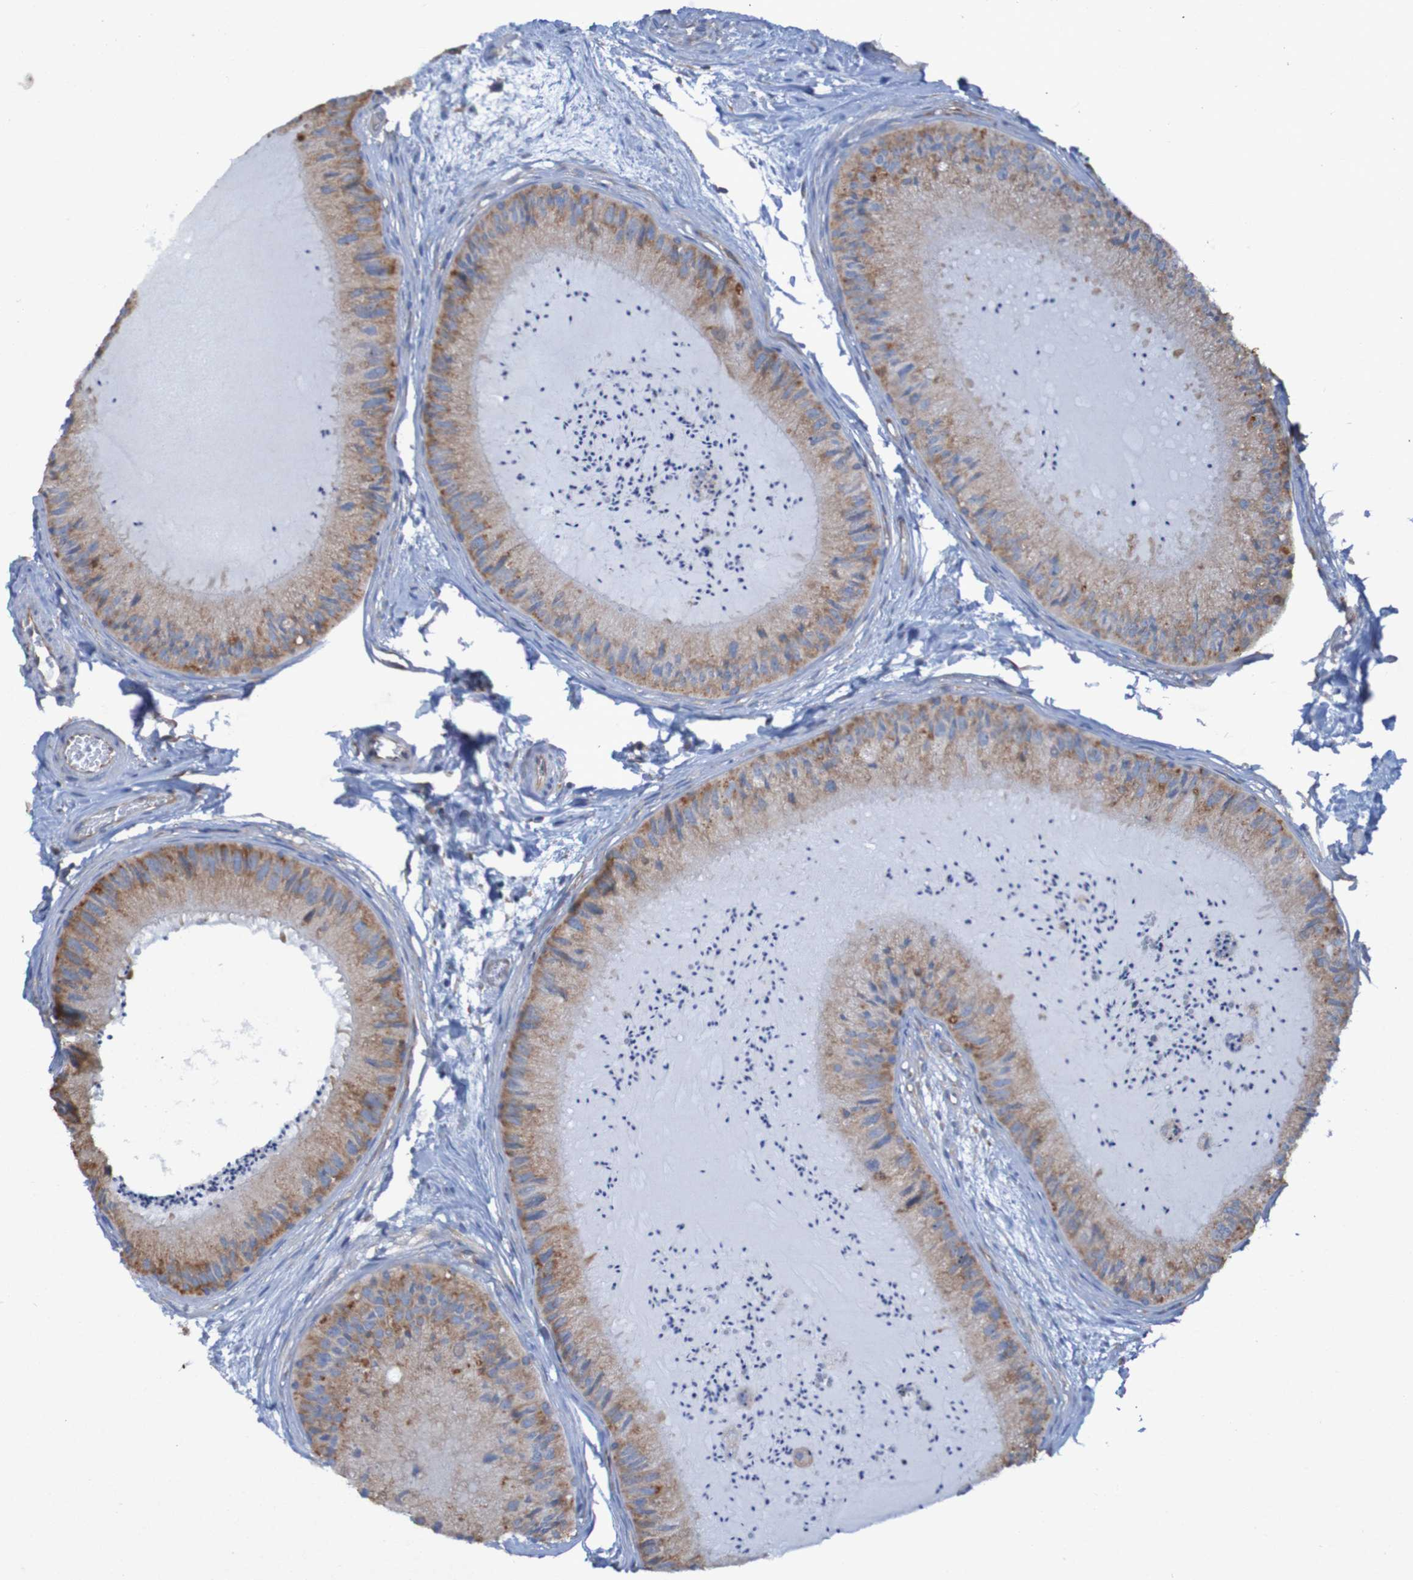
{"staining": {"intensity": "strong", "quantity": ">75%", "location": "cytoplasmic/membranous"}, "tissue": "epididymis", "cell_type": "Glandular cells", "image_type": "normal", "snomed": [{"axis": "morphology", "description": "Normal tissue, NOS"}, {"axis": "topography", "description": "Epididymis"}], "caption": "Immunohistochemistry (DAB (3,3'-diaminobenzidine)) staining of unremarkable epididymis demonstrates strong cytoplasmic/membranous protein expression in about >75% of glandular cells.", "gene": "RPL10L", "patient": {"sex": "male", "age": 31}}